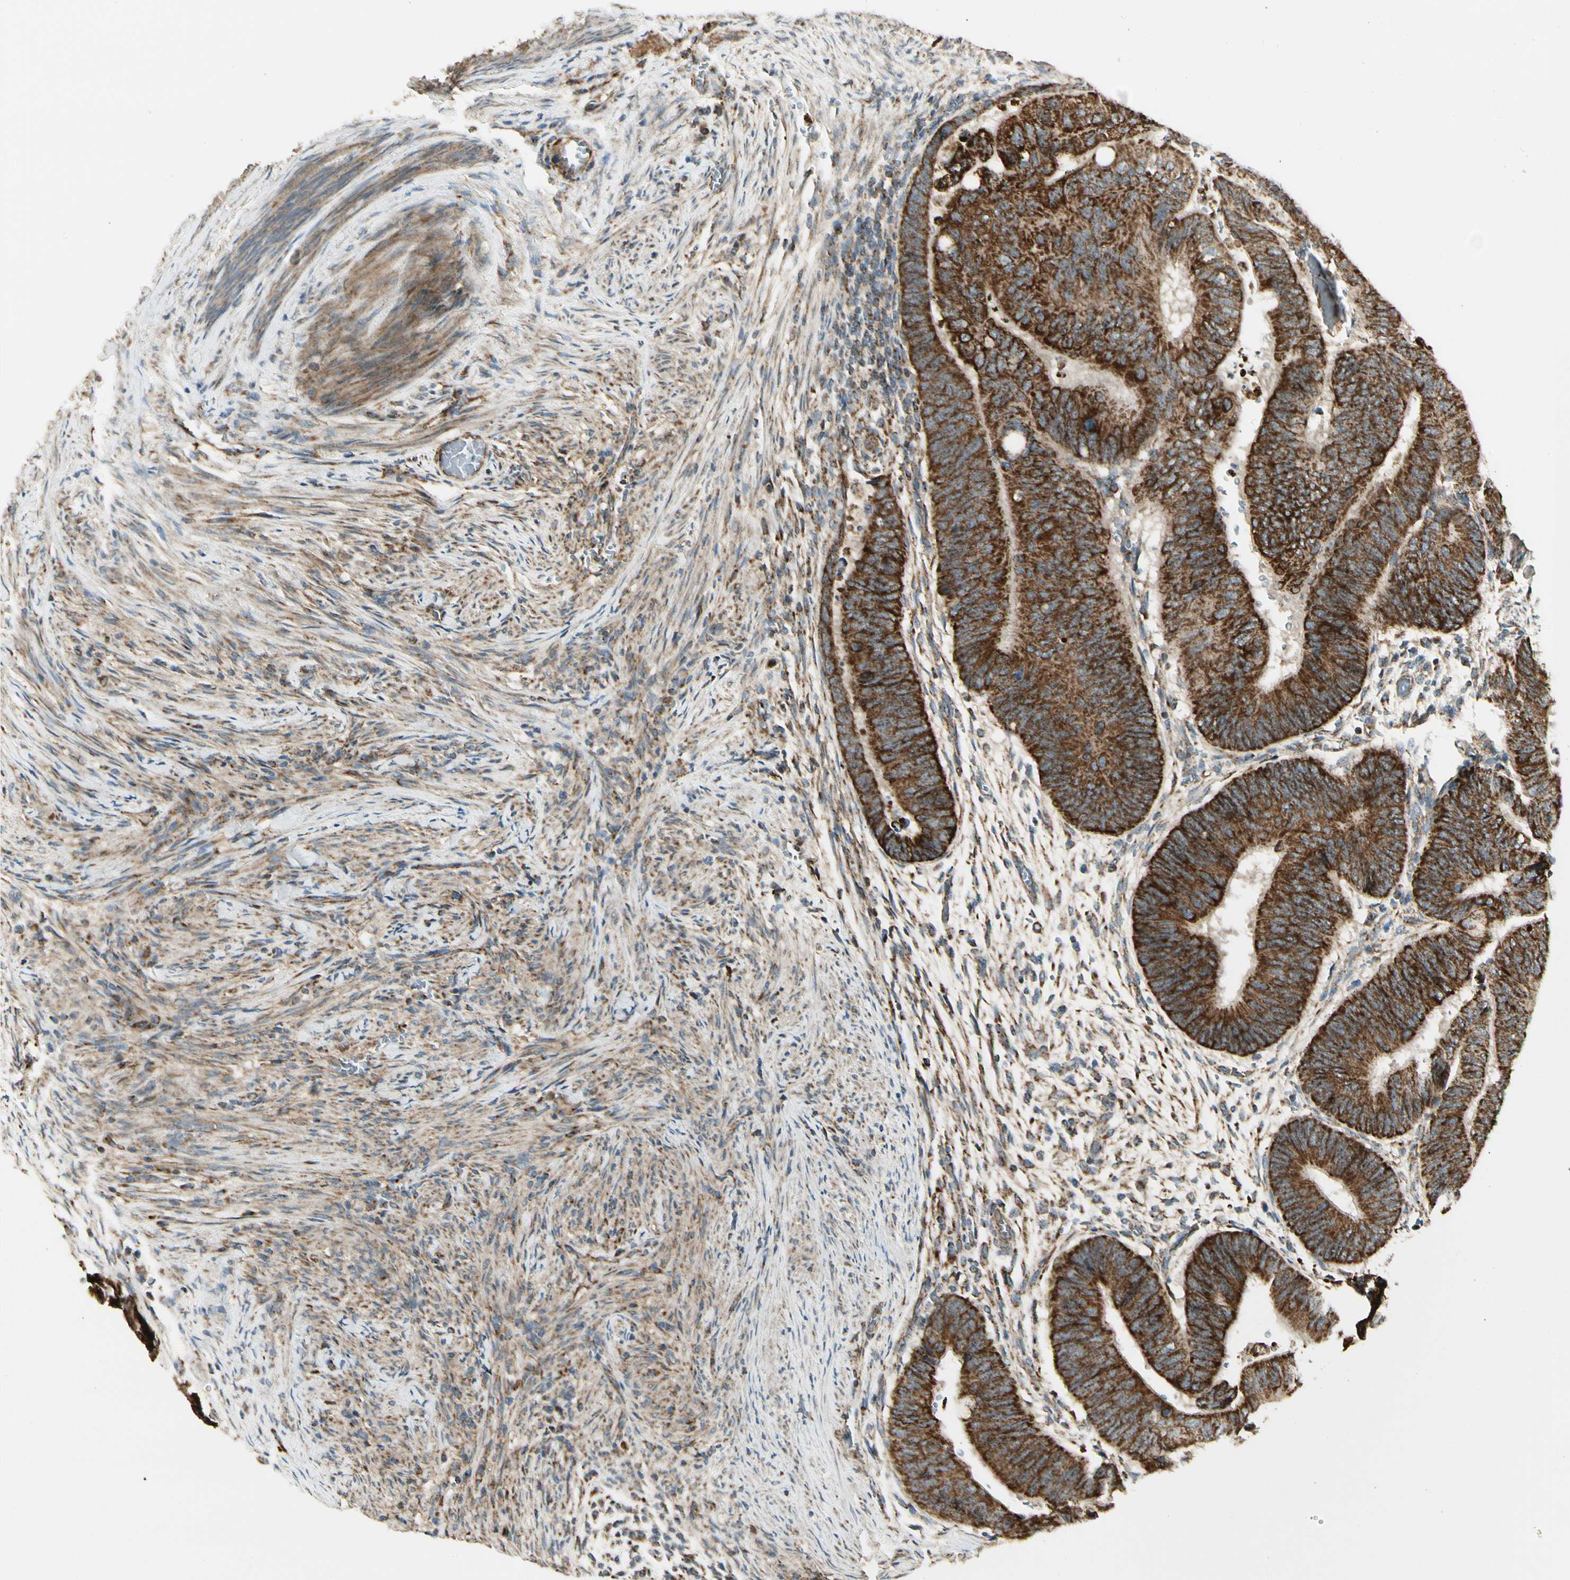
{"staining": {"intensity": "strong", "quantity": ">75%", "location": "cytoplasmic/membranous"}, "tissue": "colorectal cancer", "cell_type": "Tumor cells", "image_type": "cancer", "snomed": [{"axis": "morphology", "description": "Normal tissue, NOS"}, {"axis": "morphology", "description": "Adenocarcinoma, NOS"}, {"axis": "topography", "description": "Rectum"}, {"axis": "topography", "description": "Peripheral nerve tissue"}], "caption": "Immunohistochemical staining of human adenocarcinoma (colorectal) displays high levels of strong cytoplasmic/membranous protein positivity in approximately >75% of tumor cells.", "gene": "EPHB3", "patient": {"sex": "male", "age": 92}}